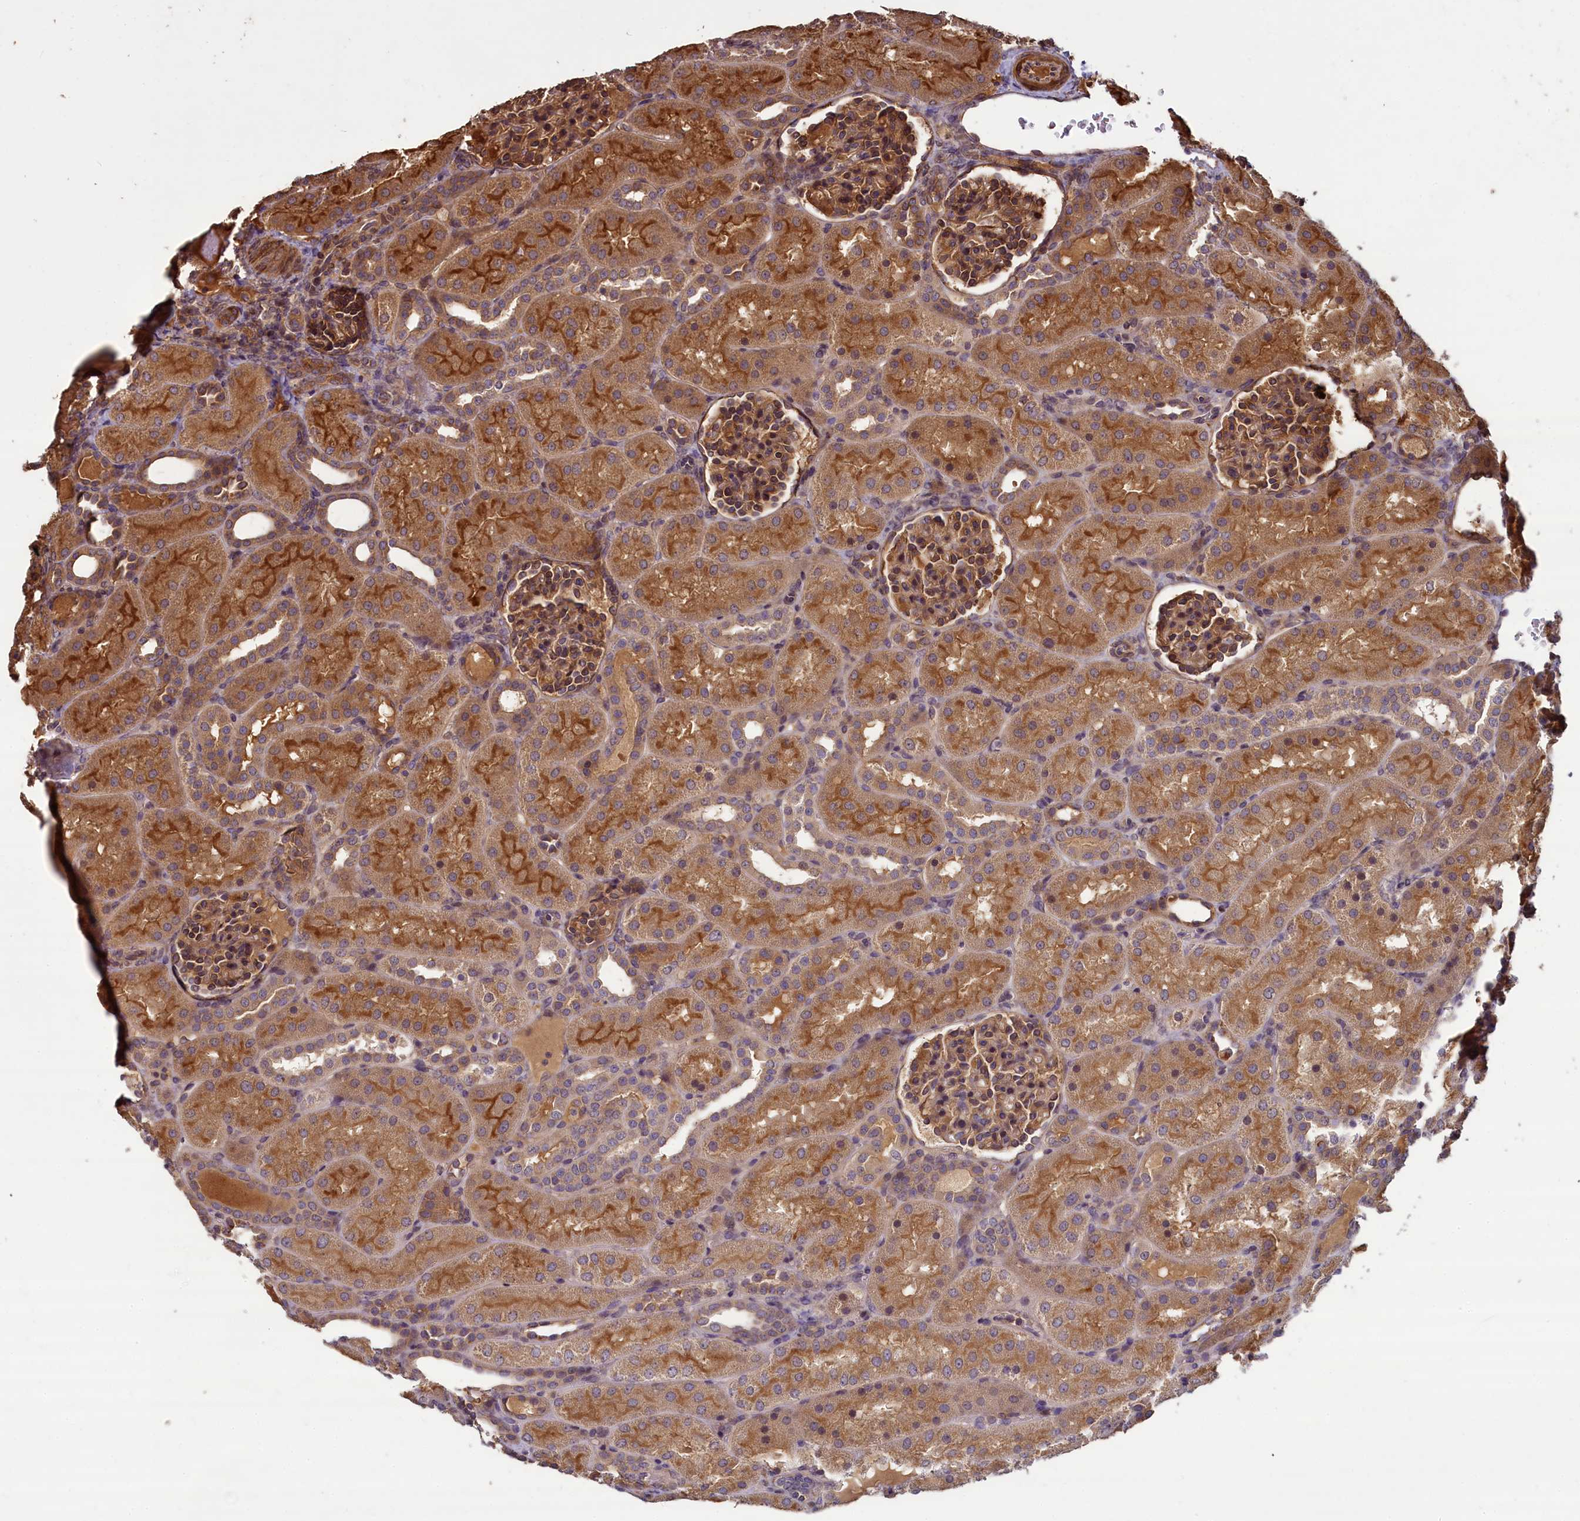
{"staining": {"intensity": "moderate", "quantity": ">75%", "location": "cytoplasmic/membranous"}, "tissue": "kidney", "cell_type": "Cells in glomeruli", "image_type": "normal", "snomed": [{"axis": "morphology", "description": "Normal tissue, NOS"}, {"axis": "topography", "description": "Kidney"}], "caption": "An immunohistochemistry (IHC) histopathology image of unremarkable tissue is shown. Protein staining in brown labels moderate cytoplasmic/membranous positivity in kidney within cells in glomeruli.", "gene": "NUDT6", "patient": {"sex": "male", "age": 1}}